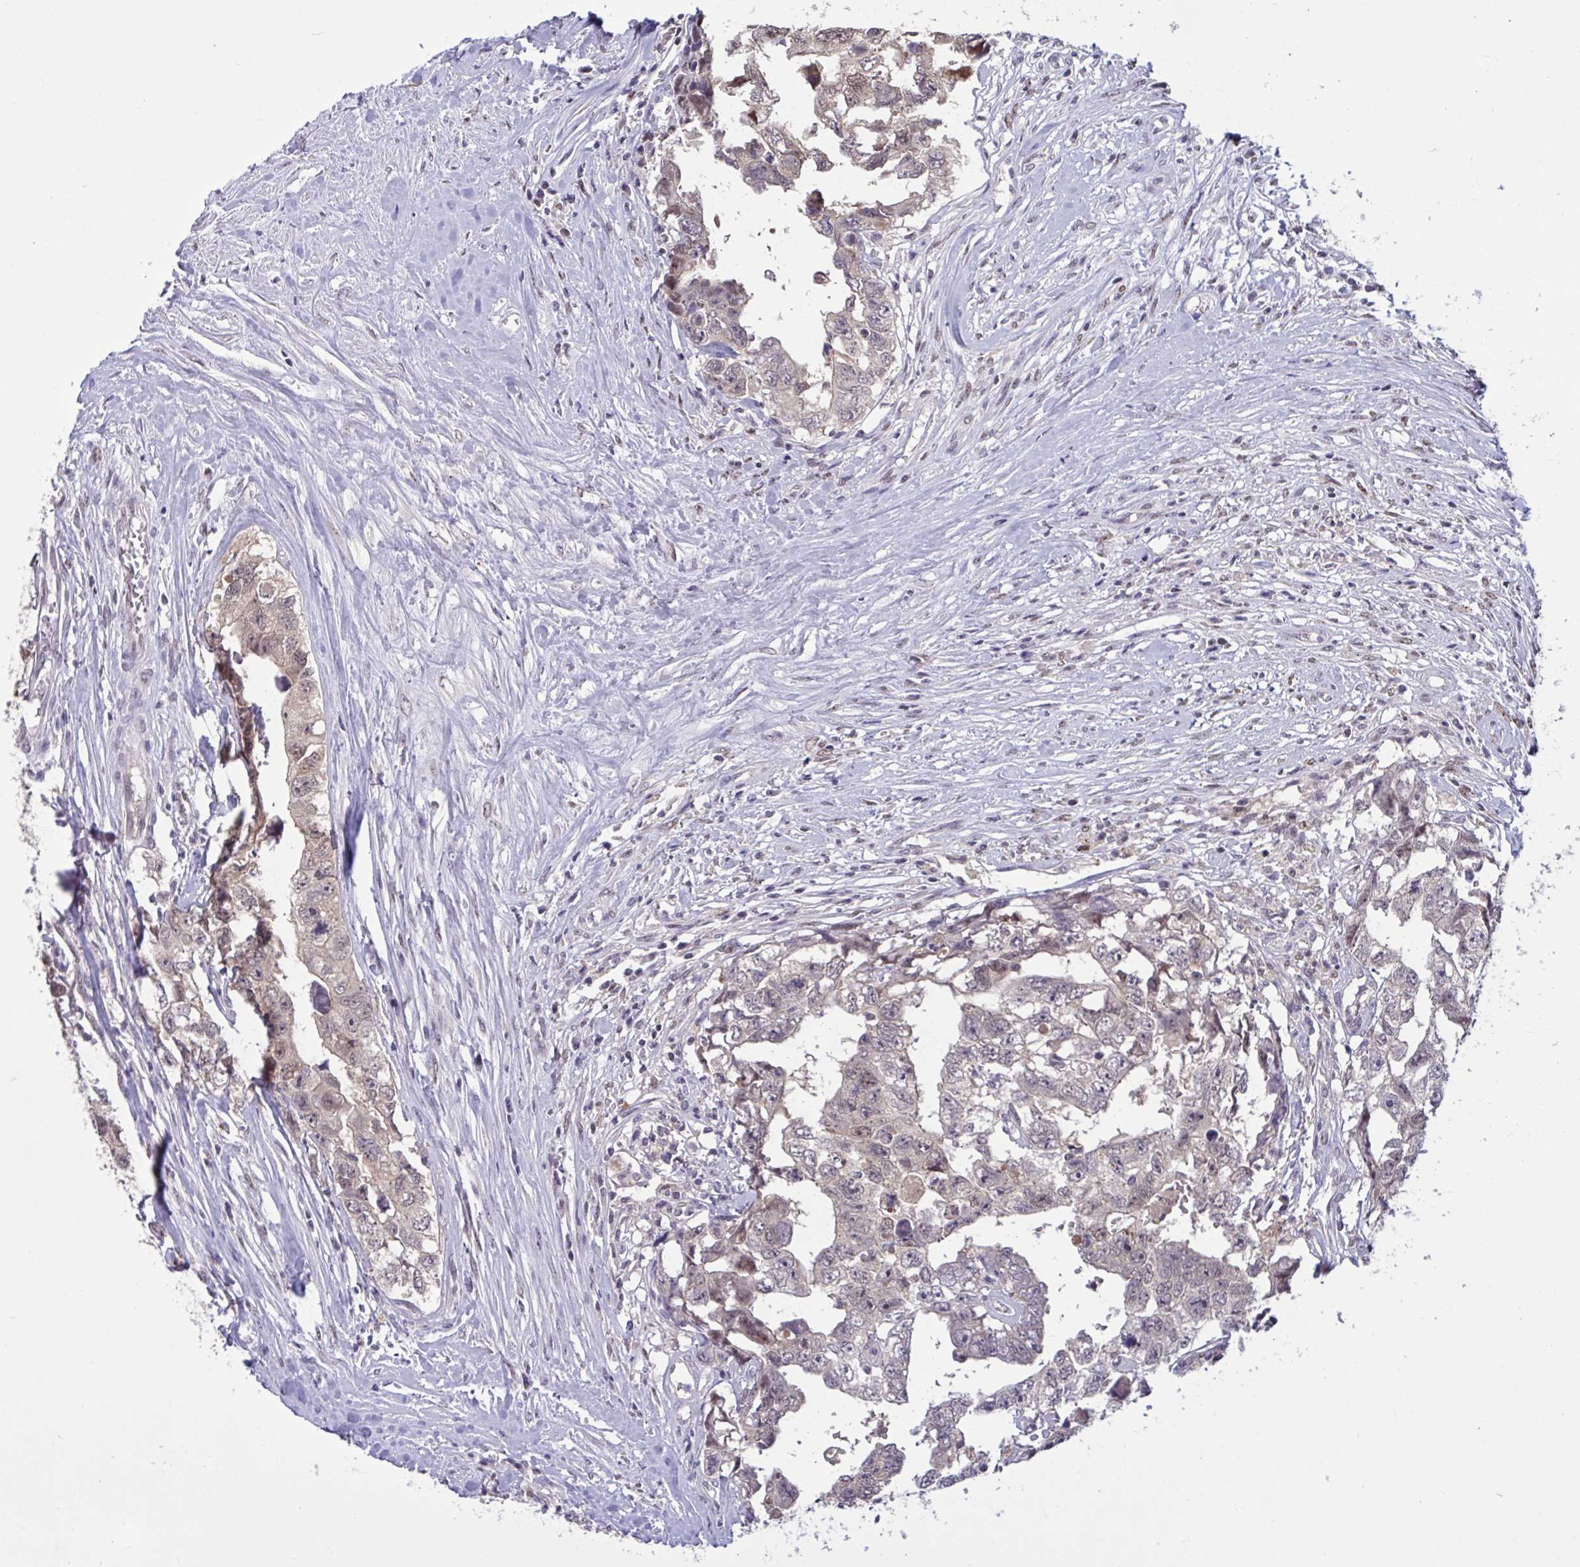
{"staining": {"intensity": "weak", "quantity": "<25%", "location": "nuclear"}, "tissue": "testis cancer", "cell_type": "Tumor cells", "image_type": "cancer", "snomed": [{"axis": "morphology", "description": "Carcinoma, Embryonal, NOS"}, {"axis": "topography", "description": "Testis"}], "caption": "IHC image of testis cancer stained for a protein (brown), which demonstrates no staining in tumor cells.", "gene": "RBL1", "patient": {"sex": "male", "age": 22}}